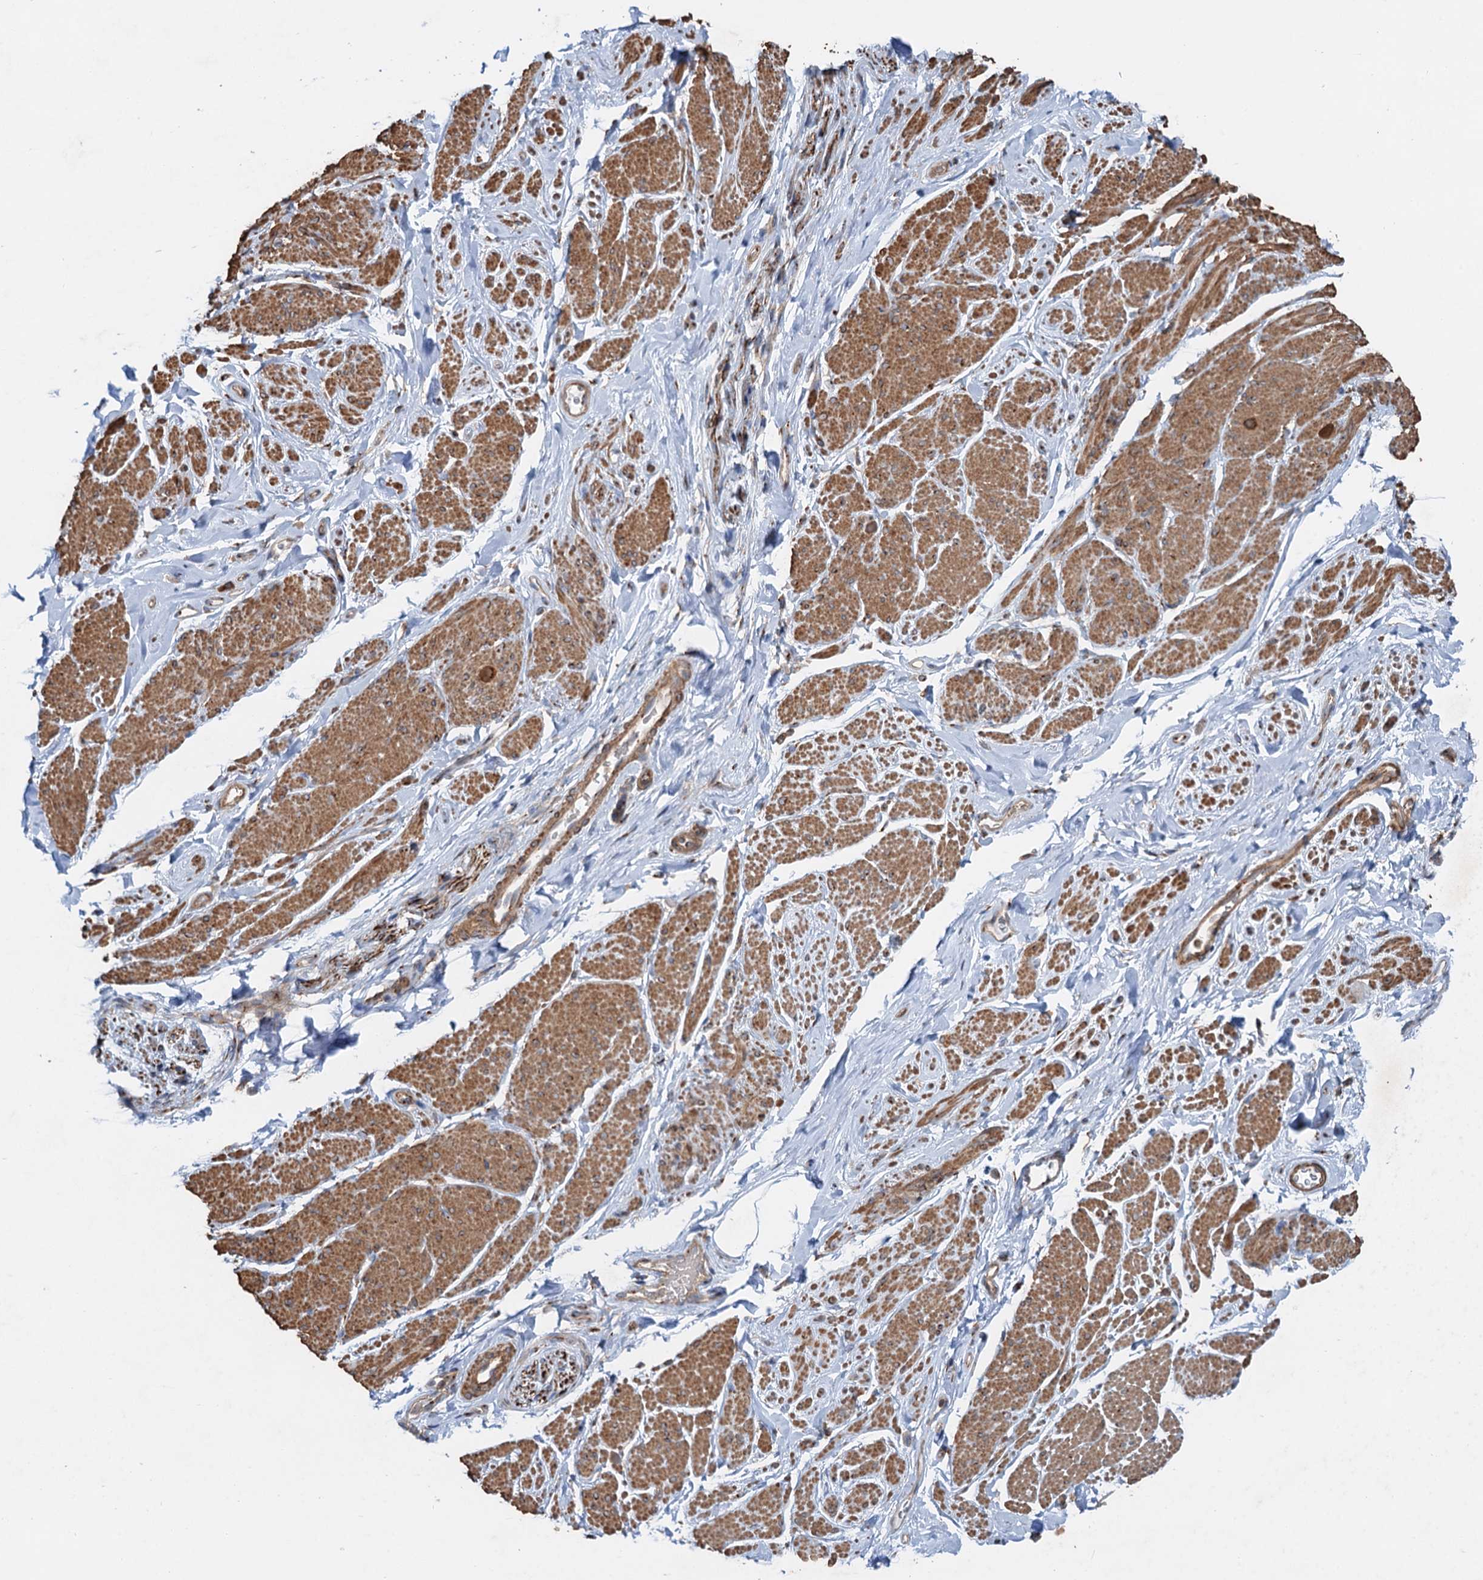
{"staining": {"intensity": "moderate", "quantity": "25%-75%", "location": "cytoplasmic/membranous"}, "tissue": "smooth muscle", "cell_type": "Smooth muscle cells", "image_type": "normal", "snomed": [{"axis": "morphology", "description": "Normal tissue, NOS"}, {"axis": "topography", "description": "Smooth muscle"}, {"axis": "topography", "description": "Peripheral nerve tissue"}], "caption": "Immunohistochemical staining of normal smooth muscle demonstrates moderate cytoplasmic/membranous protein expression in about 25%-75% of smooth muscle cells.", "gene": "ANKRD26", "patient": {"sex": "male", "age": 69}}